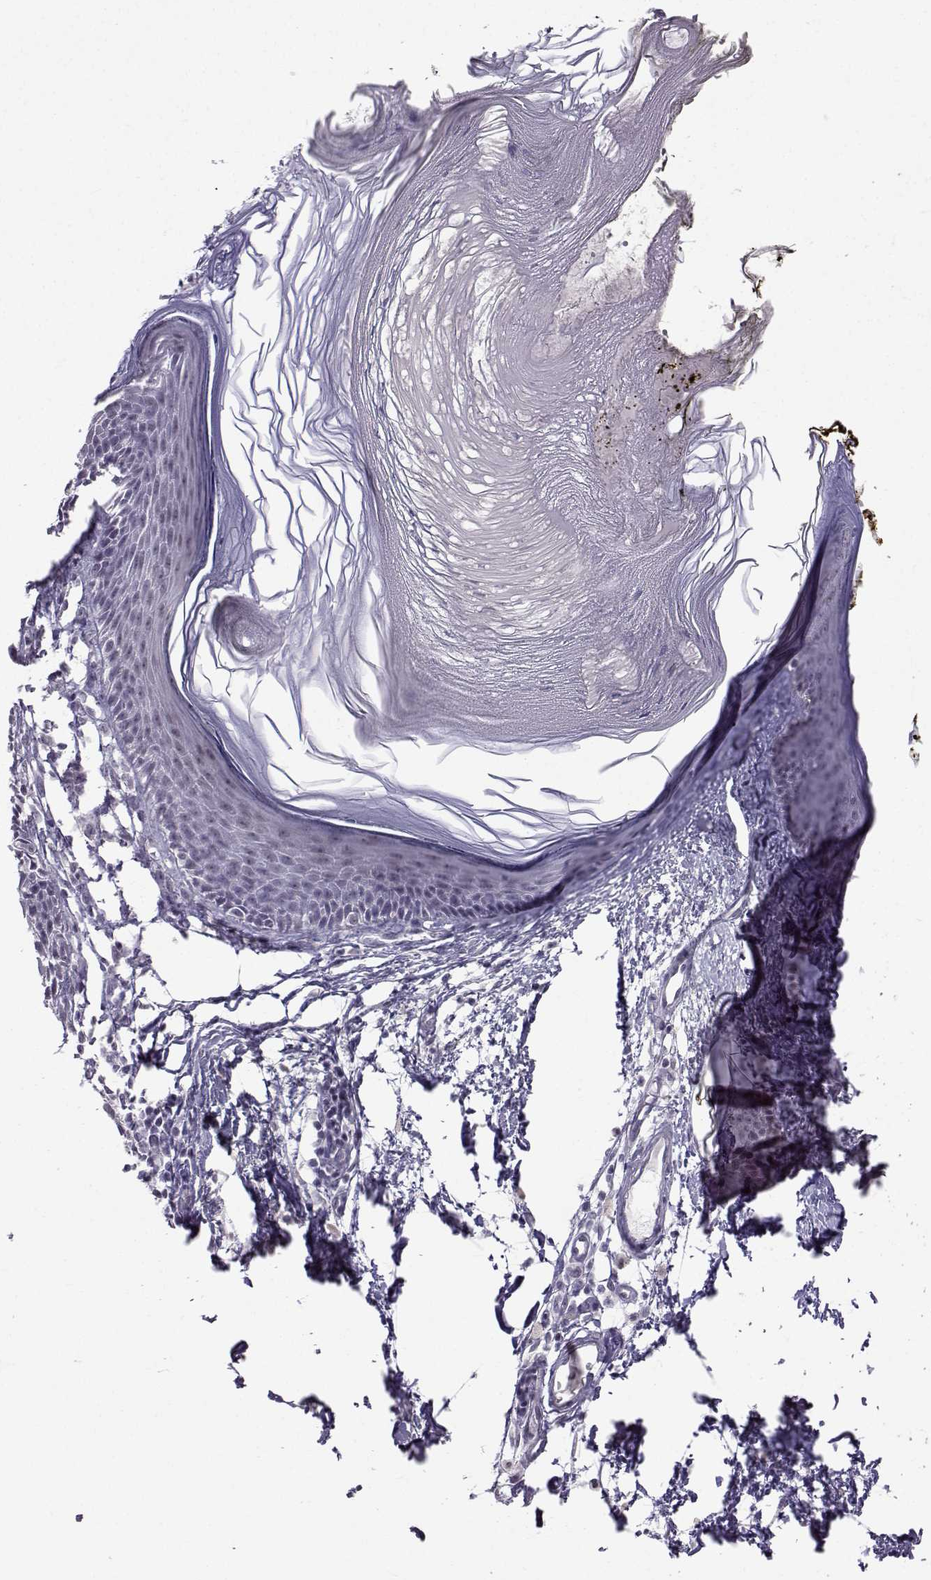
{"staining": {"intensity": "negative", "quantity": "none", "location": "none"}, "tissue": "skin", "cell_type": "Fibroblasts", "image_type": "normal", "snomed": [{"axis": "morphology", "description": "Normal tissue, NOS"}, {"axis": "topography", "description": "Skin"}], "caption": "A high-resolution image shows IHC staining of unremarkable skin, which demonstrates no significant positivity in fibroblasts.", "gene": "MED26", "patient": {"sex": "male", "age": 76}}